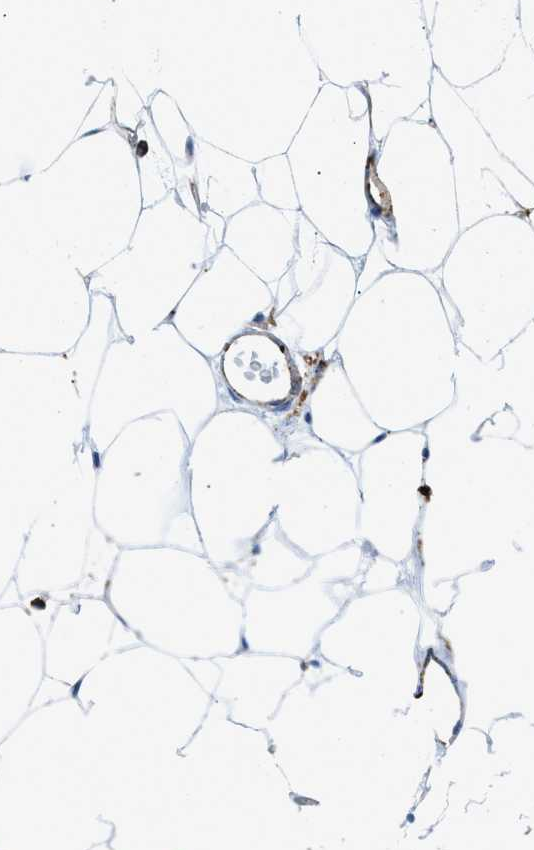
{"staining": {"intensity": "negative", "quantity": "none", "location": "none"}, "tissue": "adipose tissue", "cell_type": "Adipocytes", "image_type": "normal", "snomed": [{"axis": "morphology", "description": "Normal tissue, NOS"}, {"axis": "topography", "description": "Breast"}, {"axis": "topography", "description": "Soft tissue"}], "caption": "This is a image of immunohistochemistry (IHC) staining of normal adipose tissue, which shows no staining in adipocytes.", "gene": "CD226", "patient": {"sex": "female", "age": 75}}